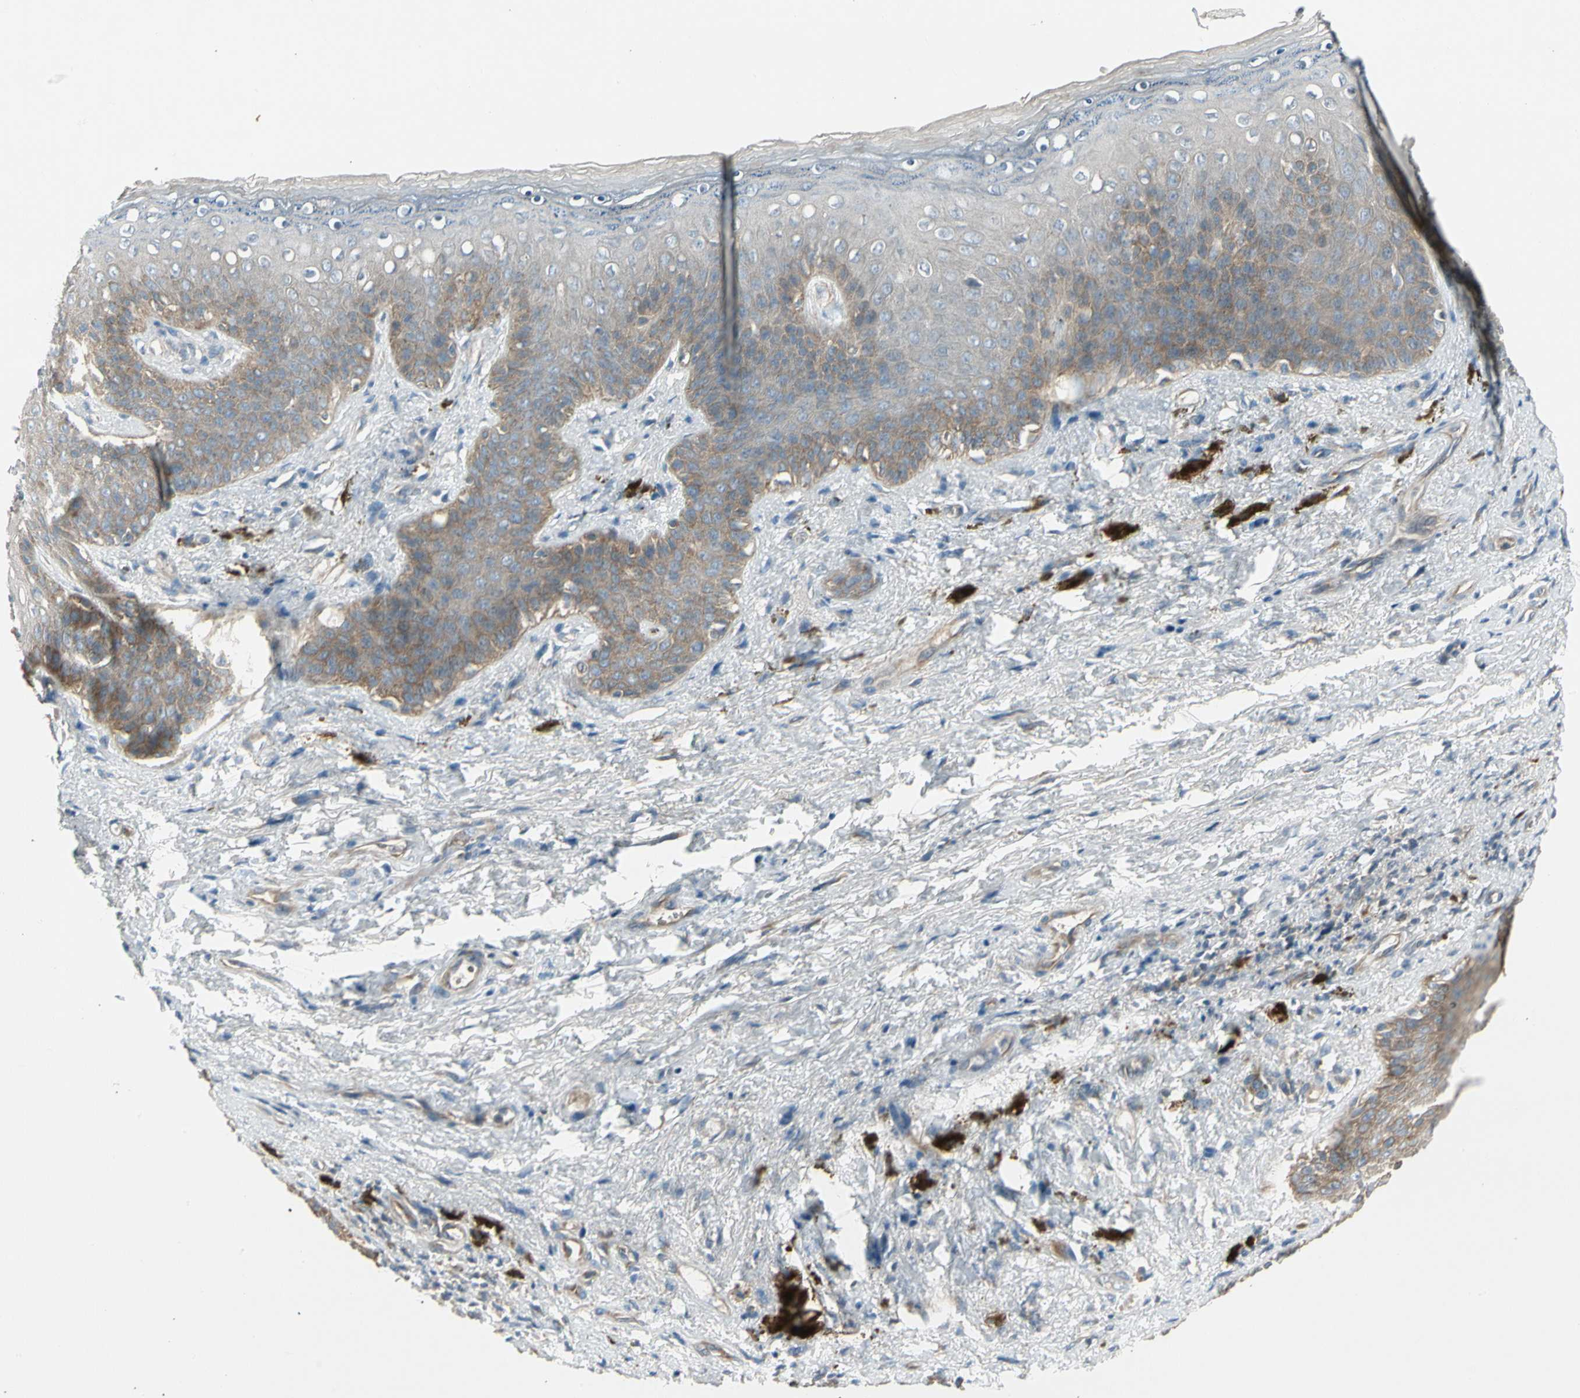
{"staining": {"intensity": "moderate", "quantity": "25%-75%", "location": "cytoplasmic/membranous"}, "tissue": "skin", "cell_type": "Epidermal cells", "image_type": "normal", "snomed": [{"axis": "morphology", "description": "Normal tissue, NOS"}, {"axis": "topography", "description": "Anal"}], "caption": "Protein expression by IHC reveals moderate cytoplasmic/membranous staining in approximately 25%-75% of epidermal cells in unremarkable skin.", "gene": "PANK2", "patient": {"sex": "female", "age": 46}}